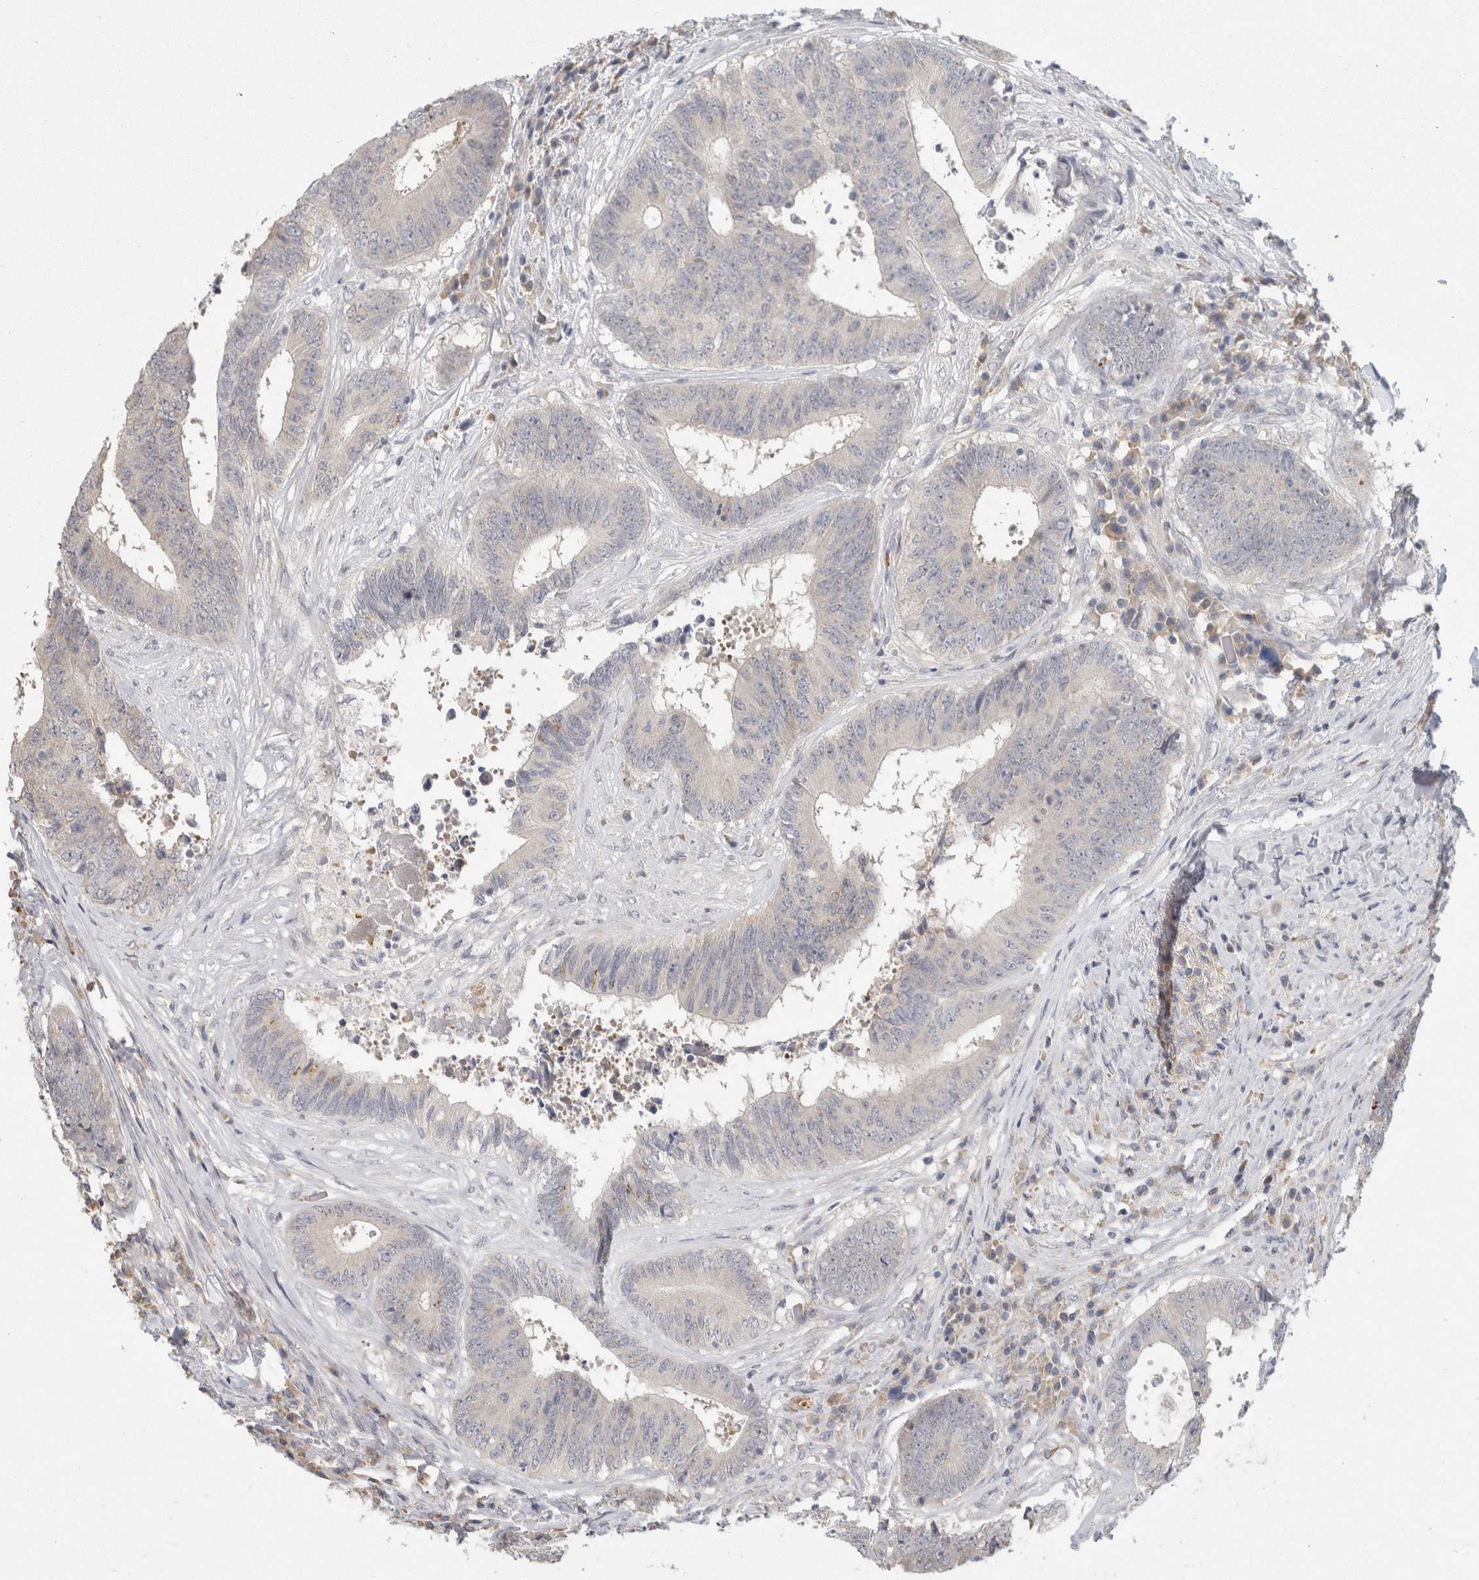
{"staining": {"intensity": "negative", "quantity": "none", "location": "none"}, "tissue": "colorectal cancer", "cell_type": "Tumor cells", "image_type": "cancer", "snomed": [{"axis": "morphology", "description": "Adenocarcinoma, NOS"}, {"axis": "topography", "description": "Rectum"}], "caption": "DAB (3,3'-diaminobenzidine) immunohistochemical staining of colorectal adenocarcinoma reveals no significant expression in tumor cells.", "gene": "CHRM4", "patient": {"sex": "male", "age": 72}}